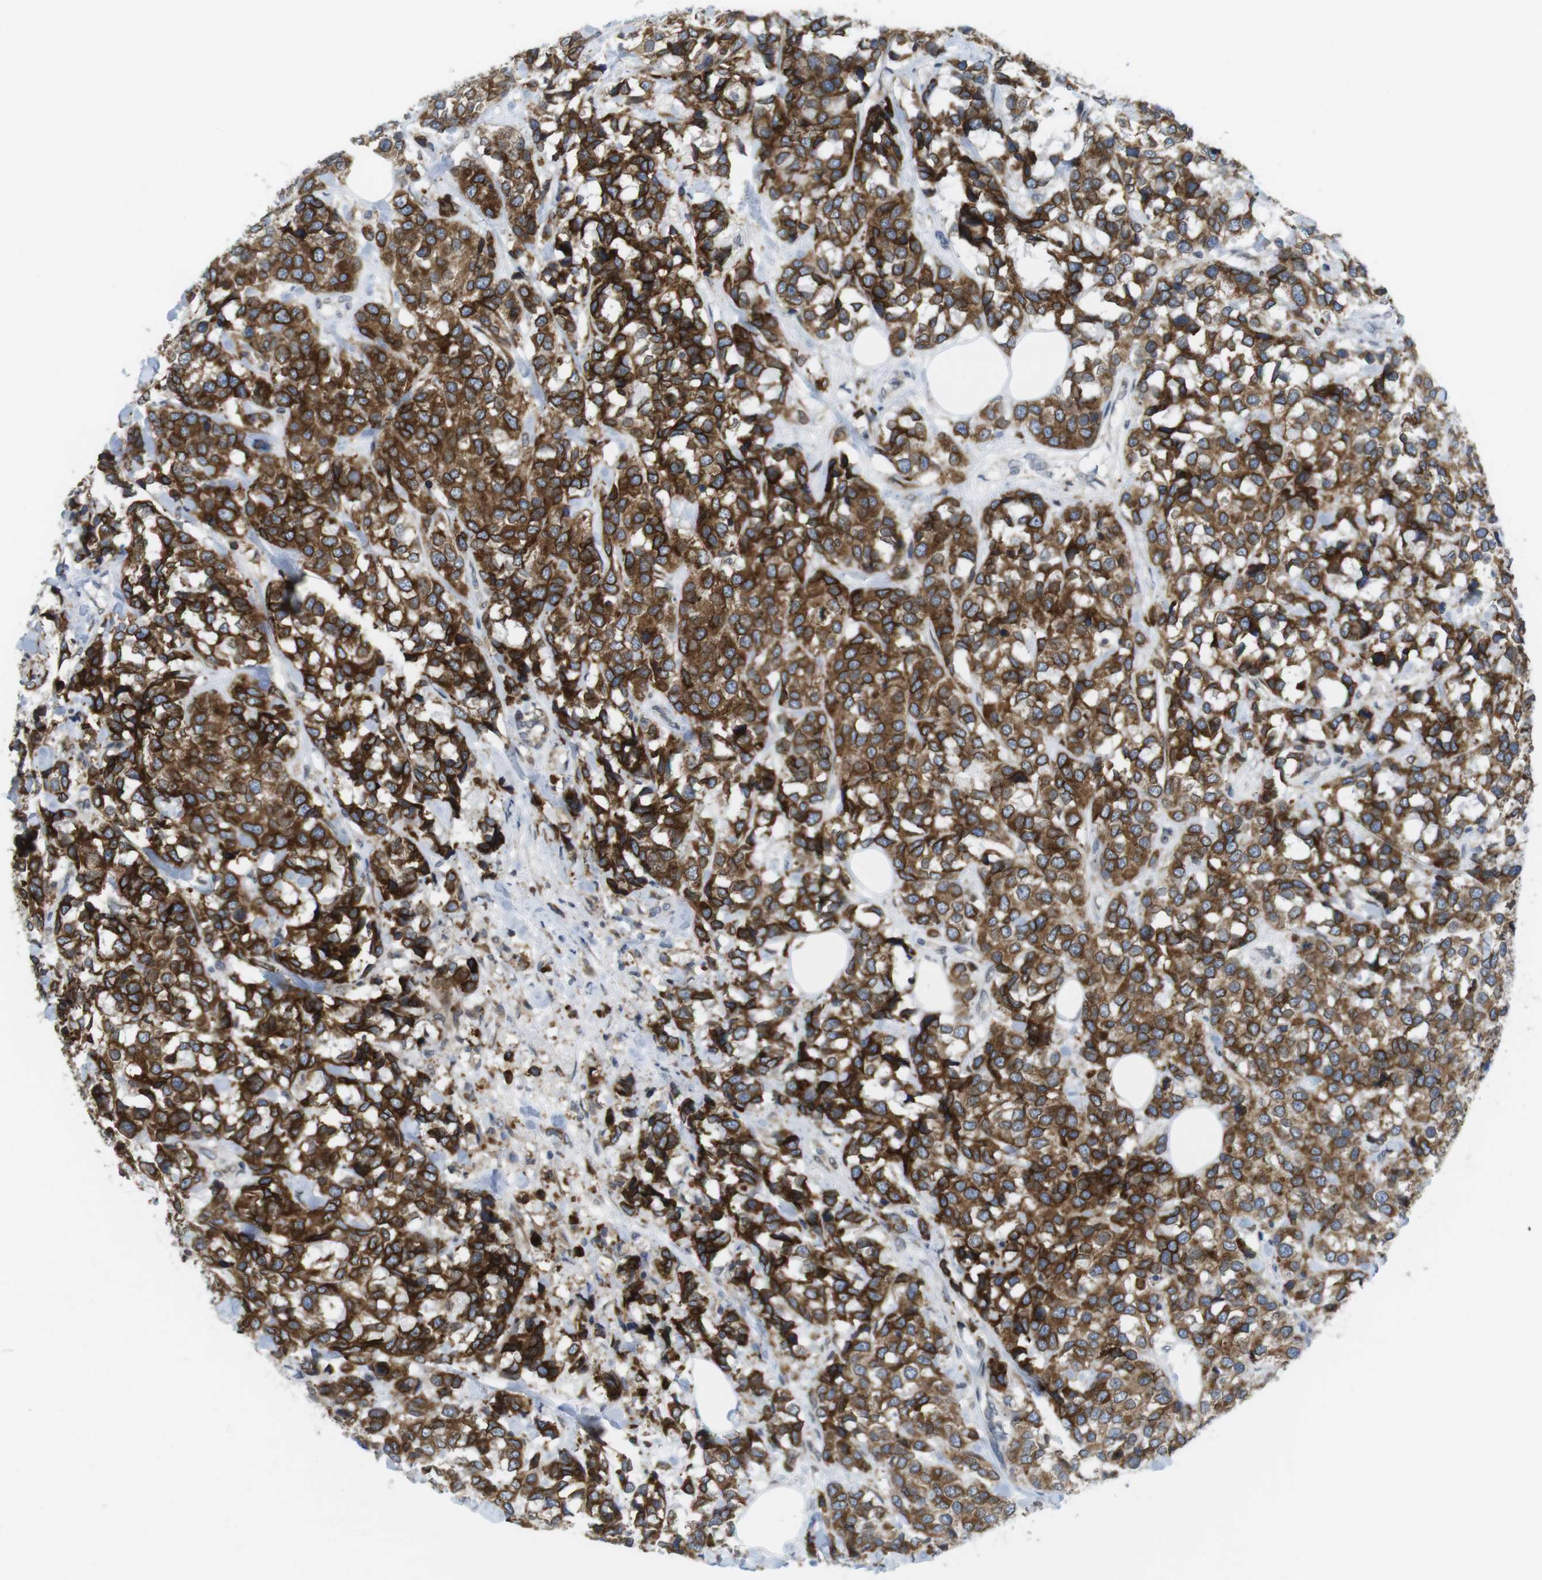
{"staining": {"intensity": "strong", "quantity": "25%-75%", "location": "cytoplasmic/membranous"}, "tissue": "breast cancer", "cell_type": "Tumor cells", "image_type": "cancer", "snomed": [{"axis": "morphology", "description": "Lobular carcinoma"}, {"axis": "topography", "description": "Breast"}], "caption": "Immunohistochemistry staining of breast cancer, which reveals high levels of strong cytoplasmic/membranous expression in about 25%-75% of tumor cells indicating strong cytoplasmic/membranous protein expression. The staining was performed using DAB (3,3'-diaminobenzidine) (brown) for protein detection and nuclei were counterstained in hematoxylin (blue).", "gene": "ERGIC3", "patient": {"sex": "female", "age": 59}}